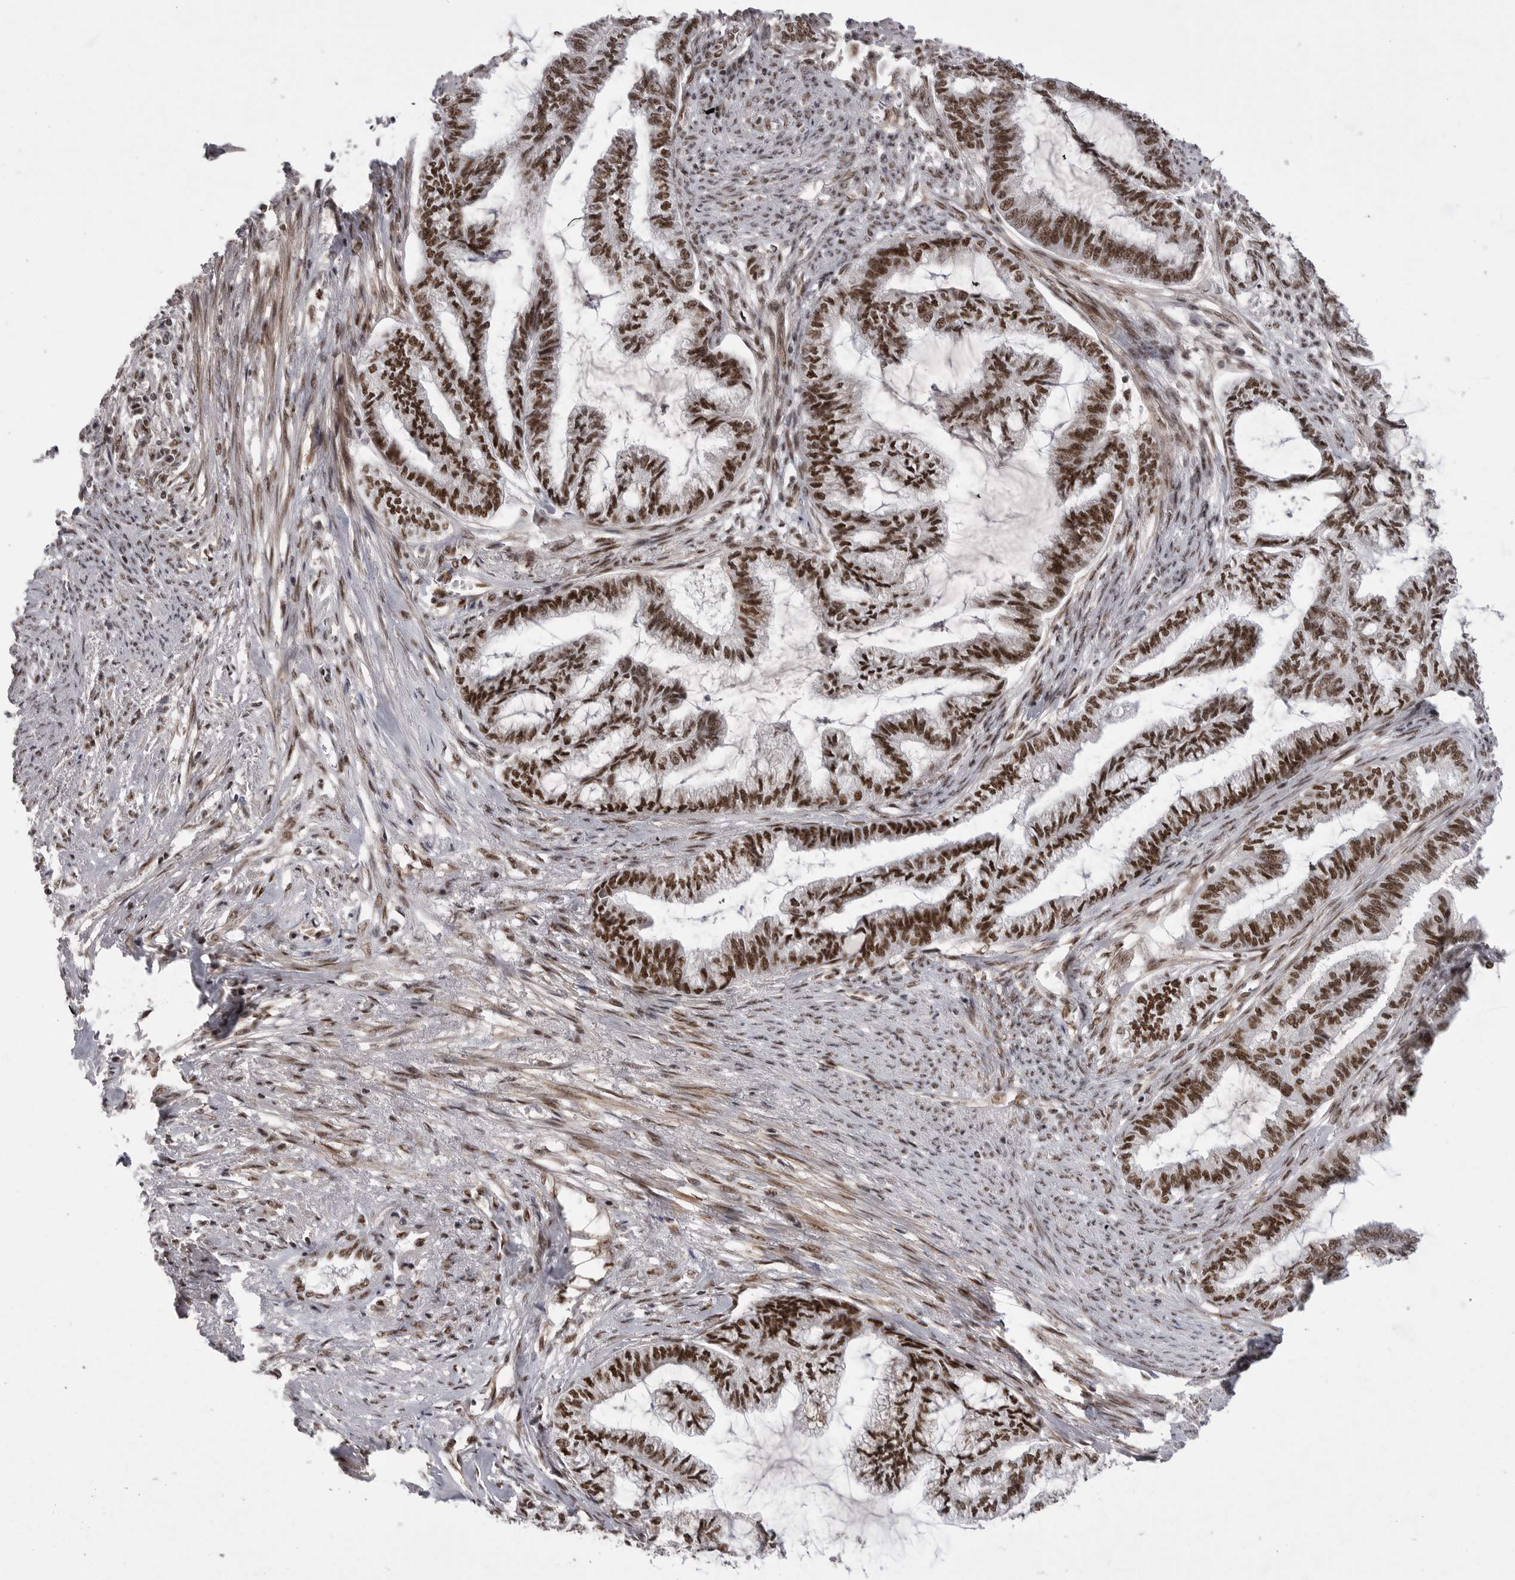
{"staining": {"intensity": "strong", "quantity": ">75%", "location": "nuclear"}, "tissue": "endometrial cancer", "cell_type": "Tumor cells", "image_type": "cancer", "snomed": [{"axis": "morphology", "description": "Adenocarcinoma, NOS"}, {"axis": "topography", "description": "Endometrium"}], "caption": "A brown stain labels strong nuclear positivity of a protein in endometrial cancer (adenocarcinoma) tumor cells.", "gene": "PPP1R8", "patient": {"sex": "female", "age": 86}}